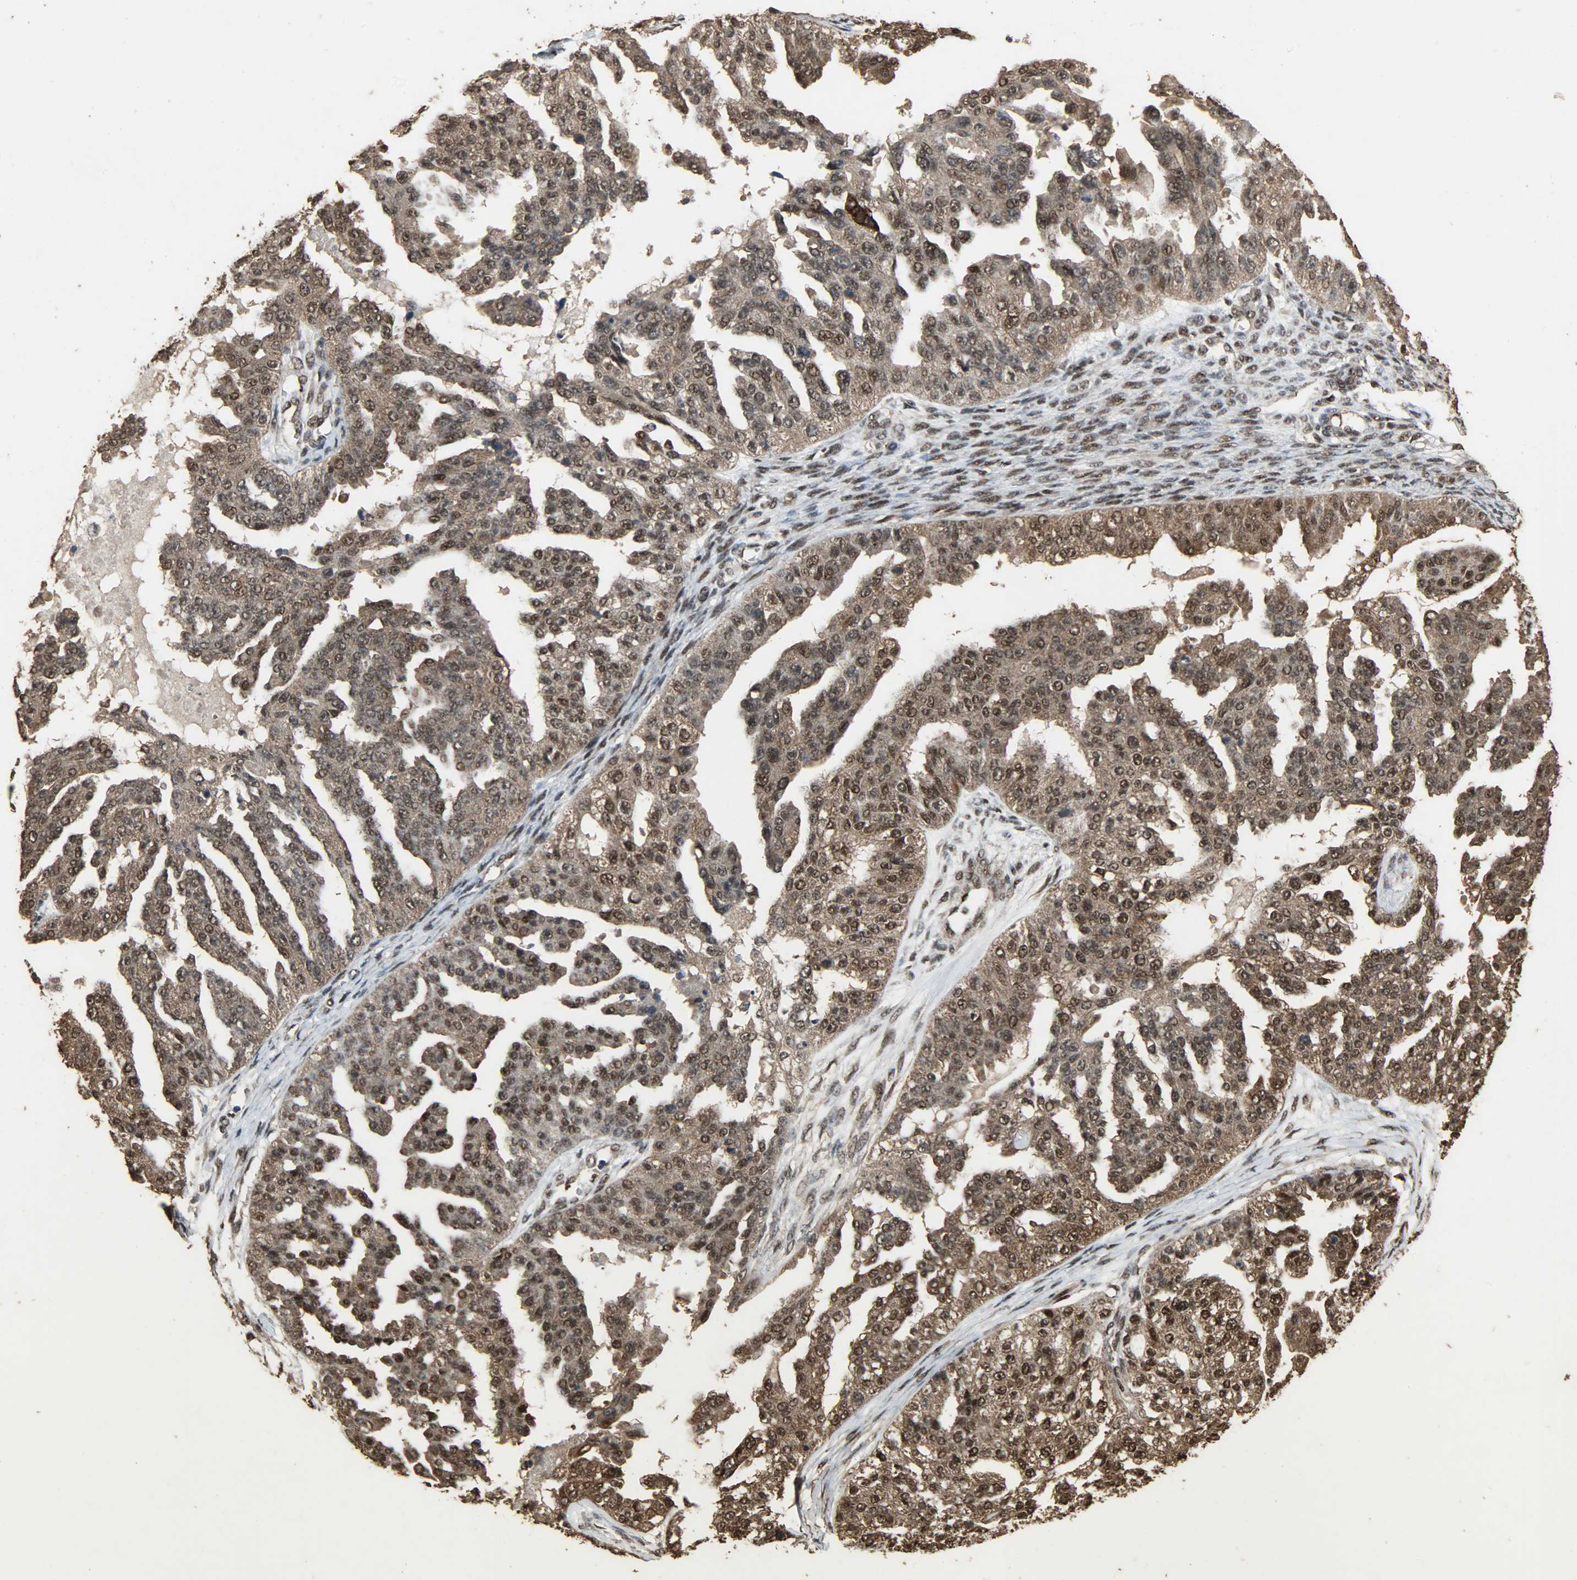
{"staining": {"intensity": "strong", "quantity": ">75%", "location": "cytoplasmic/membranous,nuclear"}, "tissue": "ovarian cancer", "cell_type": "Tumor cells", "image_type": "cancer", "snomed": [{"axis": "morphology", "description": "Cystadenocarcinoma, serous, NOS"}, {"axis": "topography", "description": "Ovary"}], "caption": "Brown immunohistochemical staining in ovarian serous cystadenocarcinoma displays strong cytoplasmic/membranous and nuclear staining in approximately >75% of tumor cells.", "gene": "CCNT2", "patient": {"sex": "female", "age": 58}}